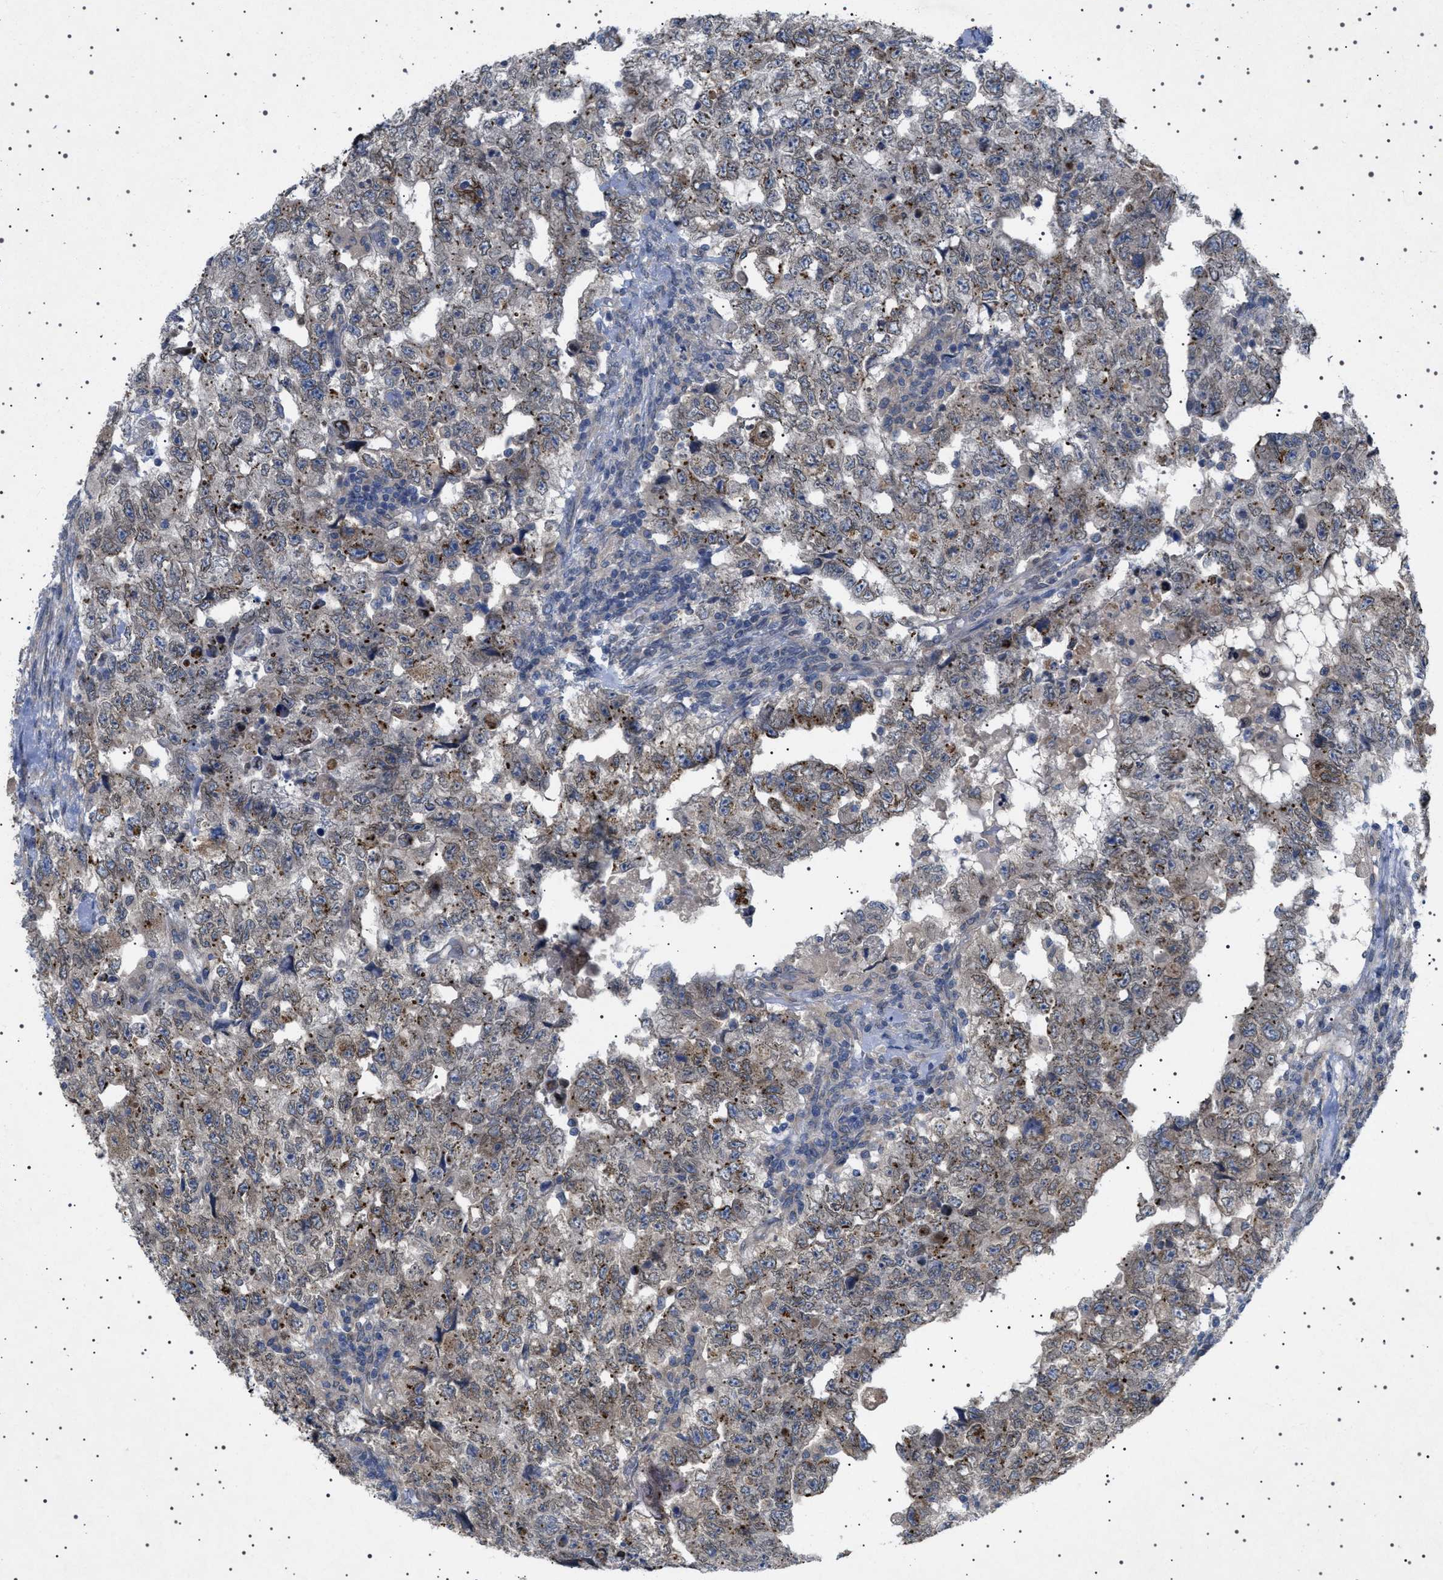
{"staining": {"intensity": "moderate", "quantity": "25%-75%", "location": "cytoplasmic/membranous,nuclear"}, "tissue": "testis cancer", "cell_type": "Tumor cells", "image_type": "cancer", "snomed": [{"axis": "morphology", "description": "Carcinoma, Embryonal, NOS"}, {"axis": "topography", "description": "Testis"}], "caption": "IHC staining of testis cancer (embryonal carcinoma), which shows medium levels of moderate cytoplasmic/membranous and nuclear positivity in approximately 25%-75% of tumor cells indicating moderate cytoplasmic/membranous and nuclear protein expression. The staining was performed using DAB (brown) for protein detection and nuclei were counterstained in hematoxylin (blue).", "gene": "NUP93", "patient": {"sex": "male", "age": 36}}